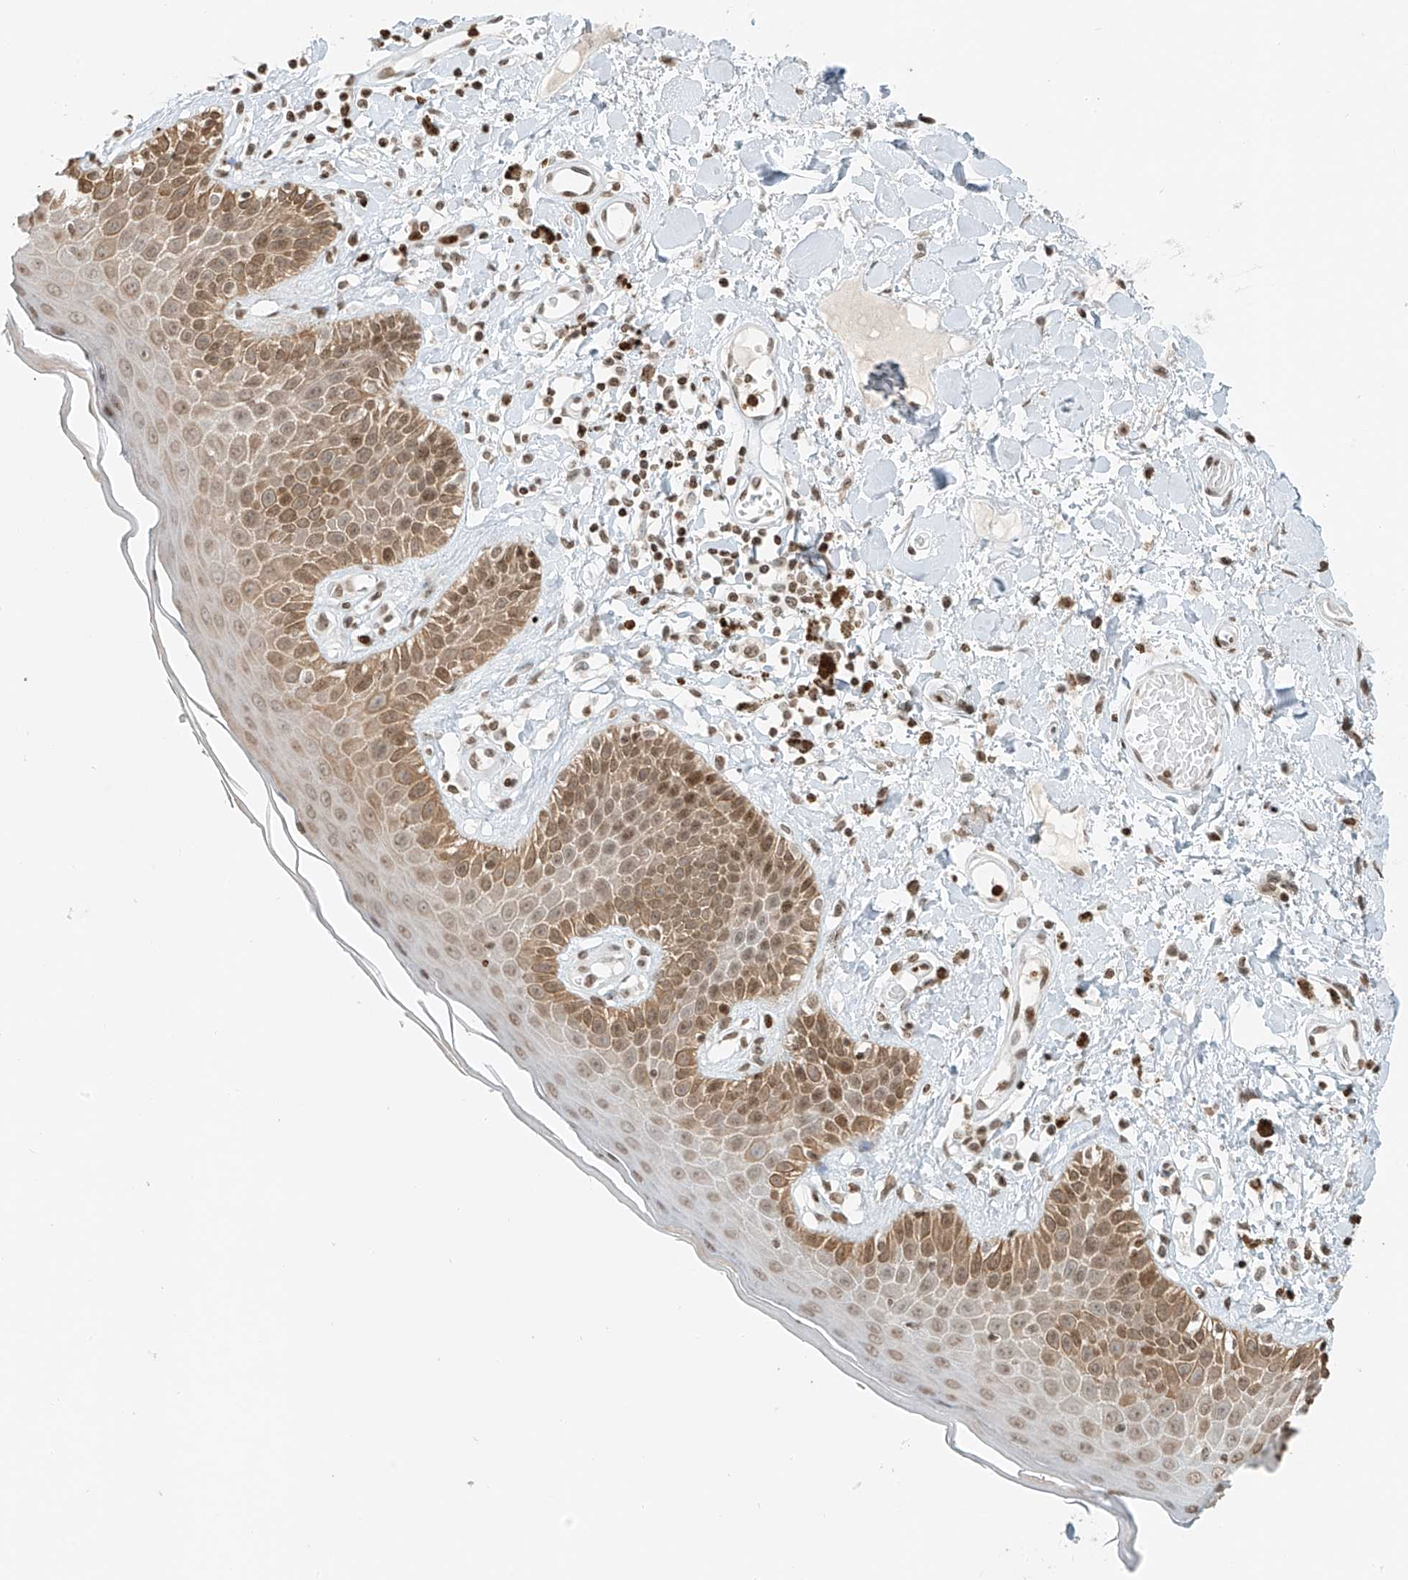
{"staining": {"intensity": "moderate", "quantity": ">75%", "location": "cytoplasmic/membranous,nuclear"}, "tissue": "skin", "cell_type": "Epidermal cells", "image_type": "normal", "snomed": [{"axis": "morphology", "description": "Normal tissue, NOS"}, {"axis": "topography", "description": "Anal"}], "caption": "Skin was stained to show a protein in brown. There is medium levels of moderate cytoplasmic/membranous,nuclear positivity in about >75% of epidermal cells. The staining is performed using DAB (3,3'-diaminobenzidine) brown chromogen to label protein expression. The nuclei are counter-stained blue using hematoxylin.", "gene": "C17orf58", "patient": {"sex": "female", "age": 78}}